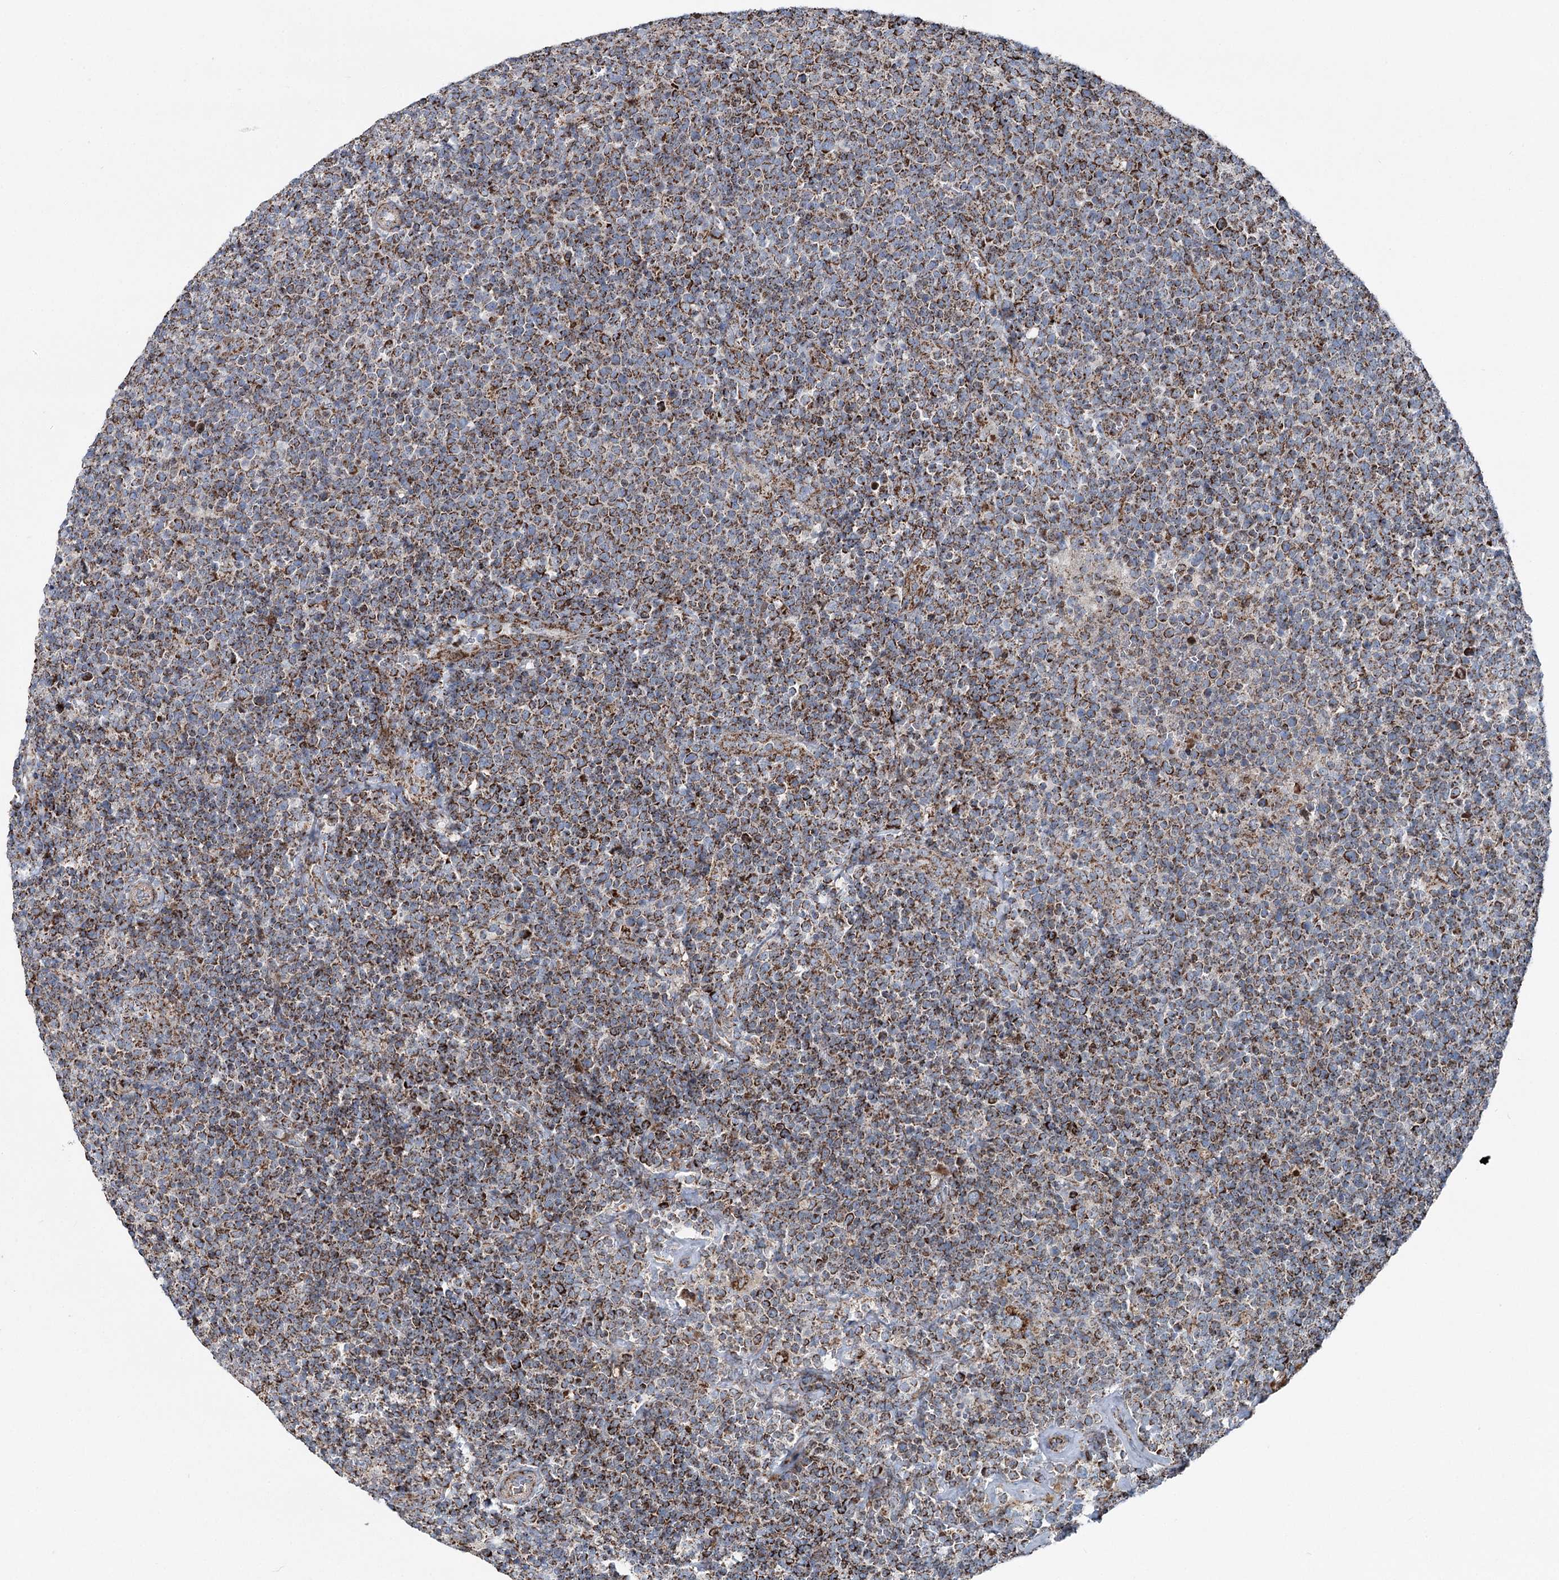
{"staining": {"intensity": "strong", "quantity": ">75%", "location": "cytoplasmic/membranous"}, "tissue": "lymphoma", "cell_type": "Tumor cells", "image_type": "cancer", "snomed": [{"axis": "morphology", "description": "Malignant lymphoma, non-Hodgkin's type, High grade"}, {"axis": "topography", "description": "Lymph node"}], "caption": "Protein staining reveals strong cytoplasmic/membranous staining in about >75% of tumor cells in lymphoma.", "gene": "UCN3", "patient": {"sex": "male", "age": 61}}